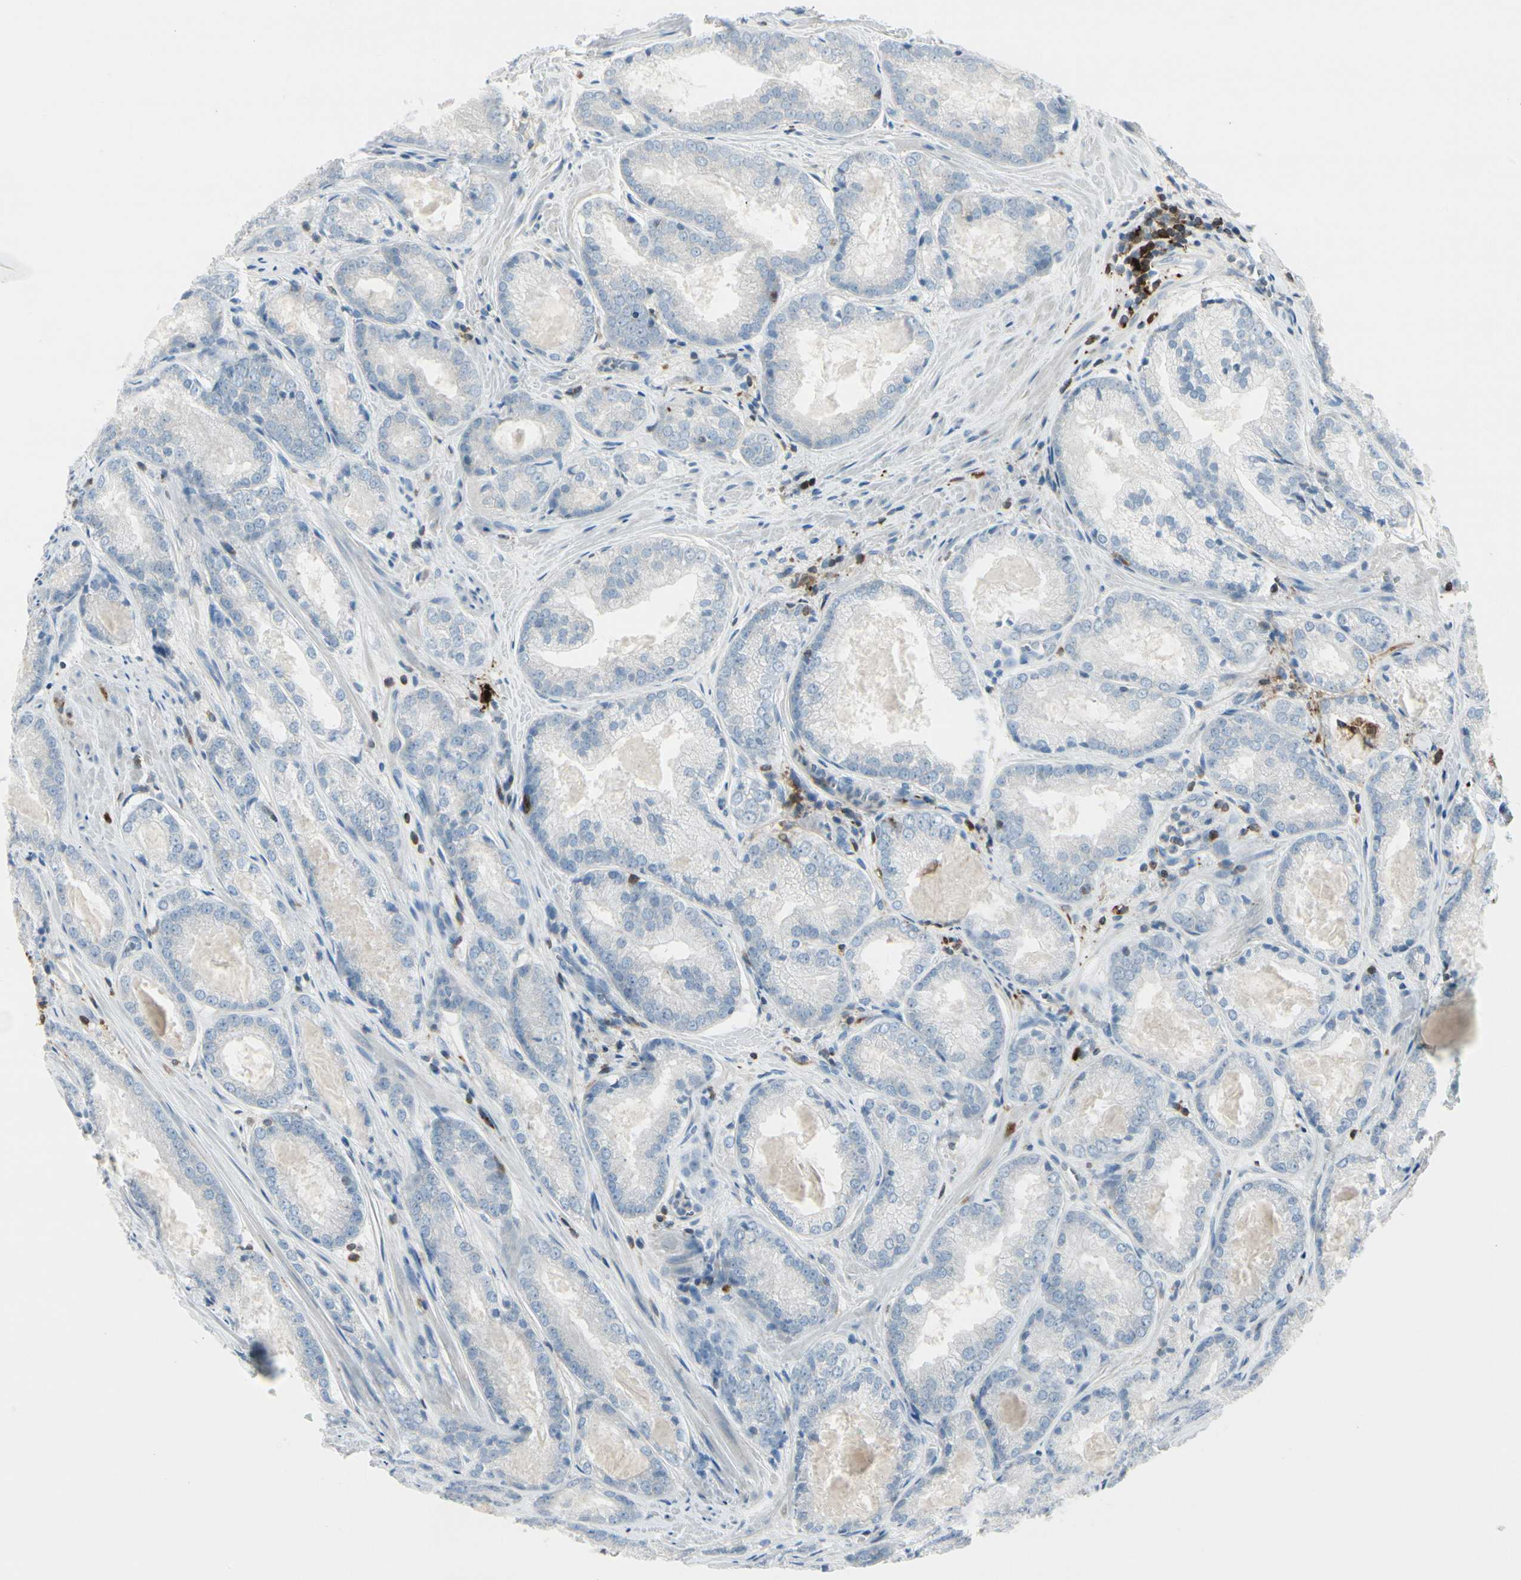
{"staining": {"intensity": "negative", "quantity": "none", "location": "none"}, "tissue": "prostate cancer", "cell_type": "Tumor cells", "image_type": "cancer", "snomed": [{"axis": "morphology", "description": "Adenocarcinoma, Low grade"}, {"axis": "topography", "description": "Prostate"}], "caption": "Image shows no protein expression in tumor cells of prostate low-grade adenocarcinoma tissue.", "gene": "TRAF1", "patient": {"sex": "male", "age": 64}}